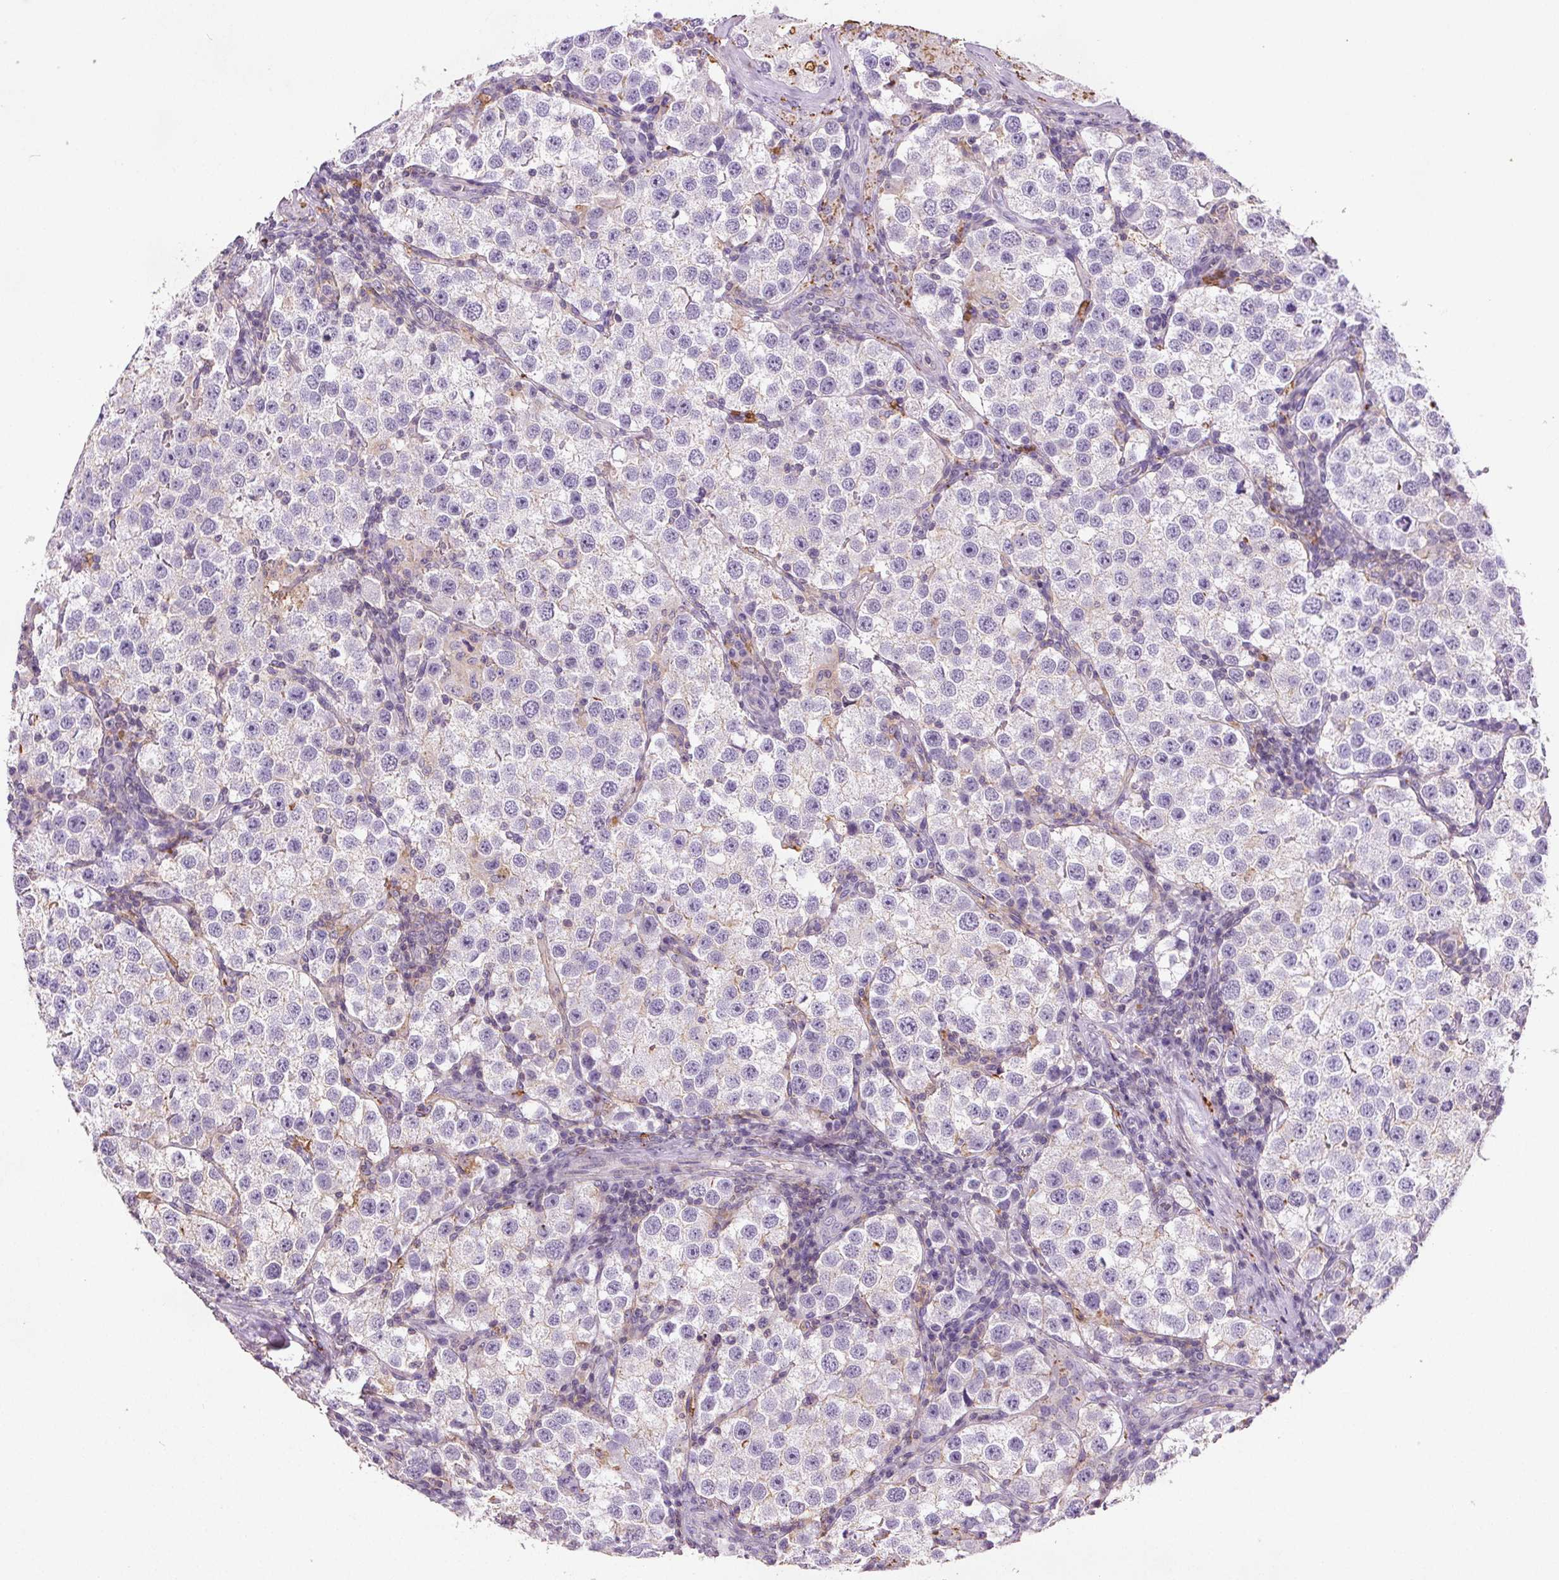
{"staining": {"intensity": "negative", "quantity": "none", "location": "none"}, "tissue": "testis cancer", "cell_type": "Tumor cells", "image_type": "cancer", "snomed": [{"axis": "morphology", "description": "Seminoma, NOS"}, {"axis": "topography", "description": "Testis"}], "caption": "Immunohistochemistry (IHC) of testis cancer (seminoma) exhibits no positivity in tumor cells.", "gene": "C19orf84", "patient": {"sex": "male", "age": 37}}